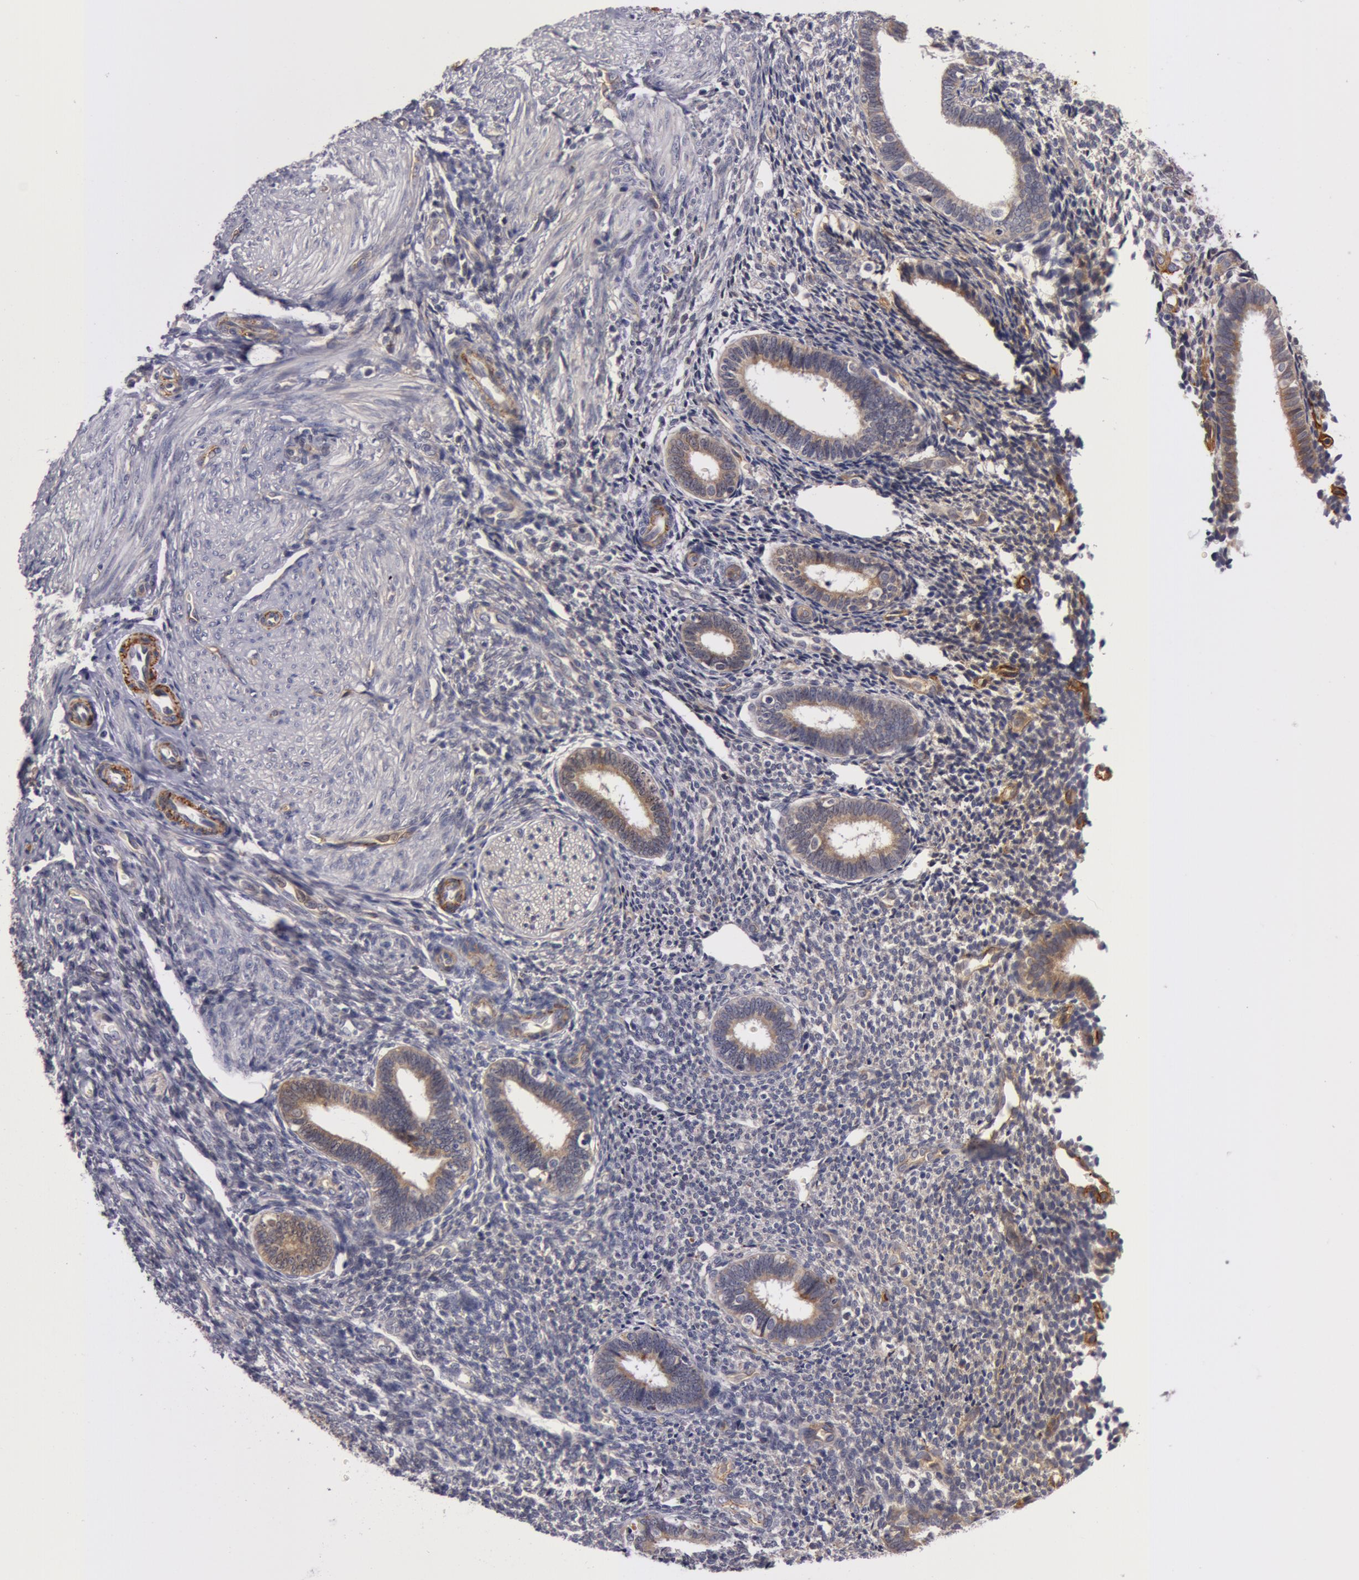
{"staining": {"intensity": "negative", "quantity": "none", "location": "none"}, "tissue": "endometrium", "cell_type": "Cells in endometrial stroma", "image_type": "normal", "snomed": [{"axis": "morphology", "description": "Normal tissue, NOS"}, {"axis": "topography", "description": "Endometrium"}], "caption": "Photomicrograph shows no significant protein positivity in cells in endometrial stroma of normal endometrium.", "gene": "IL23A", "patient": {"sex": "female", "age": 27}}